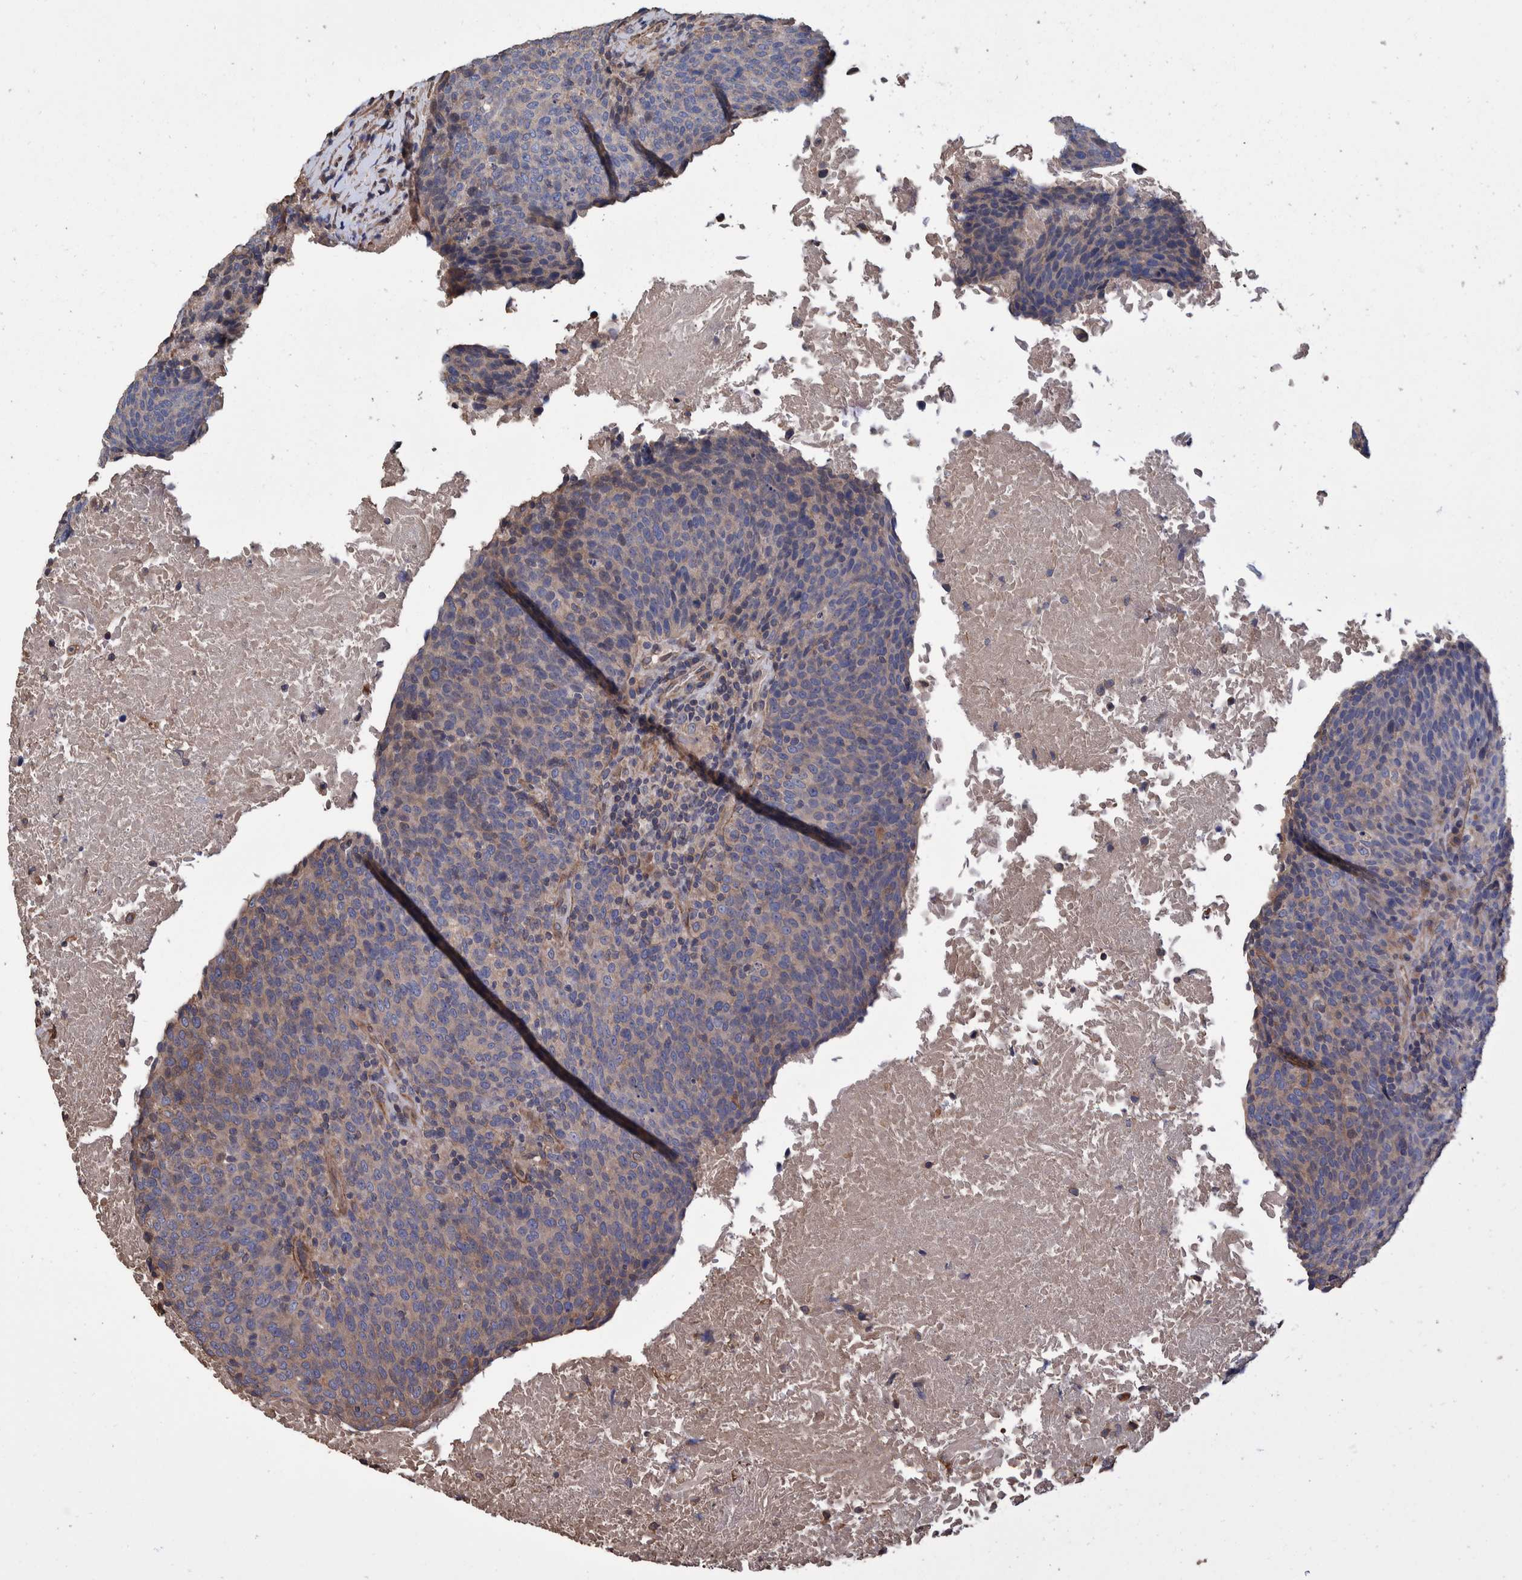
{"staining": {"intensity": "weak", "quantity": "<25%", "location": "cytoplasmic/membranous"}, "tissue": "head and neck cancer", "cell_type": "Tumor cells", "image_type": "cancer", "snomed": [{"axis": "morphology", "description": "Squamous cell carcinoma, NOS"}, {"axis": "morphology", "description": "Squamous cell carcinoma, metastatic, NOS"}, {"axis": "topography", "description": "Lymph node"}, {"axis": "topography", "description": "Head-Neck"}], "caption": "Head and neck cancer (metastatic squamous cell carcinoma) was stained to show a protein in brown. There is no significant positivity in tumor cells.", "gene": "SLC45A4", "patient": {"sex": "male", "age": 62}}